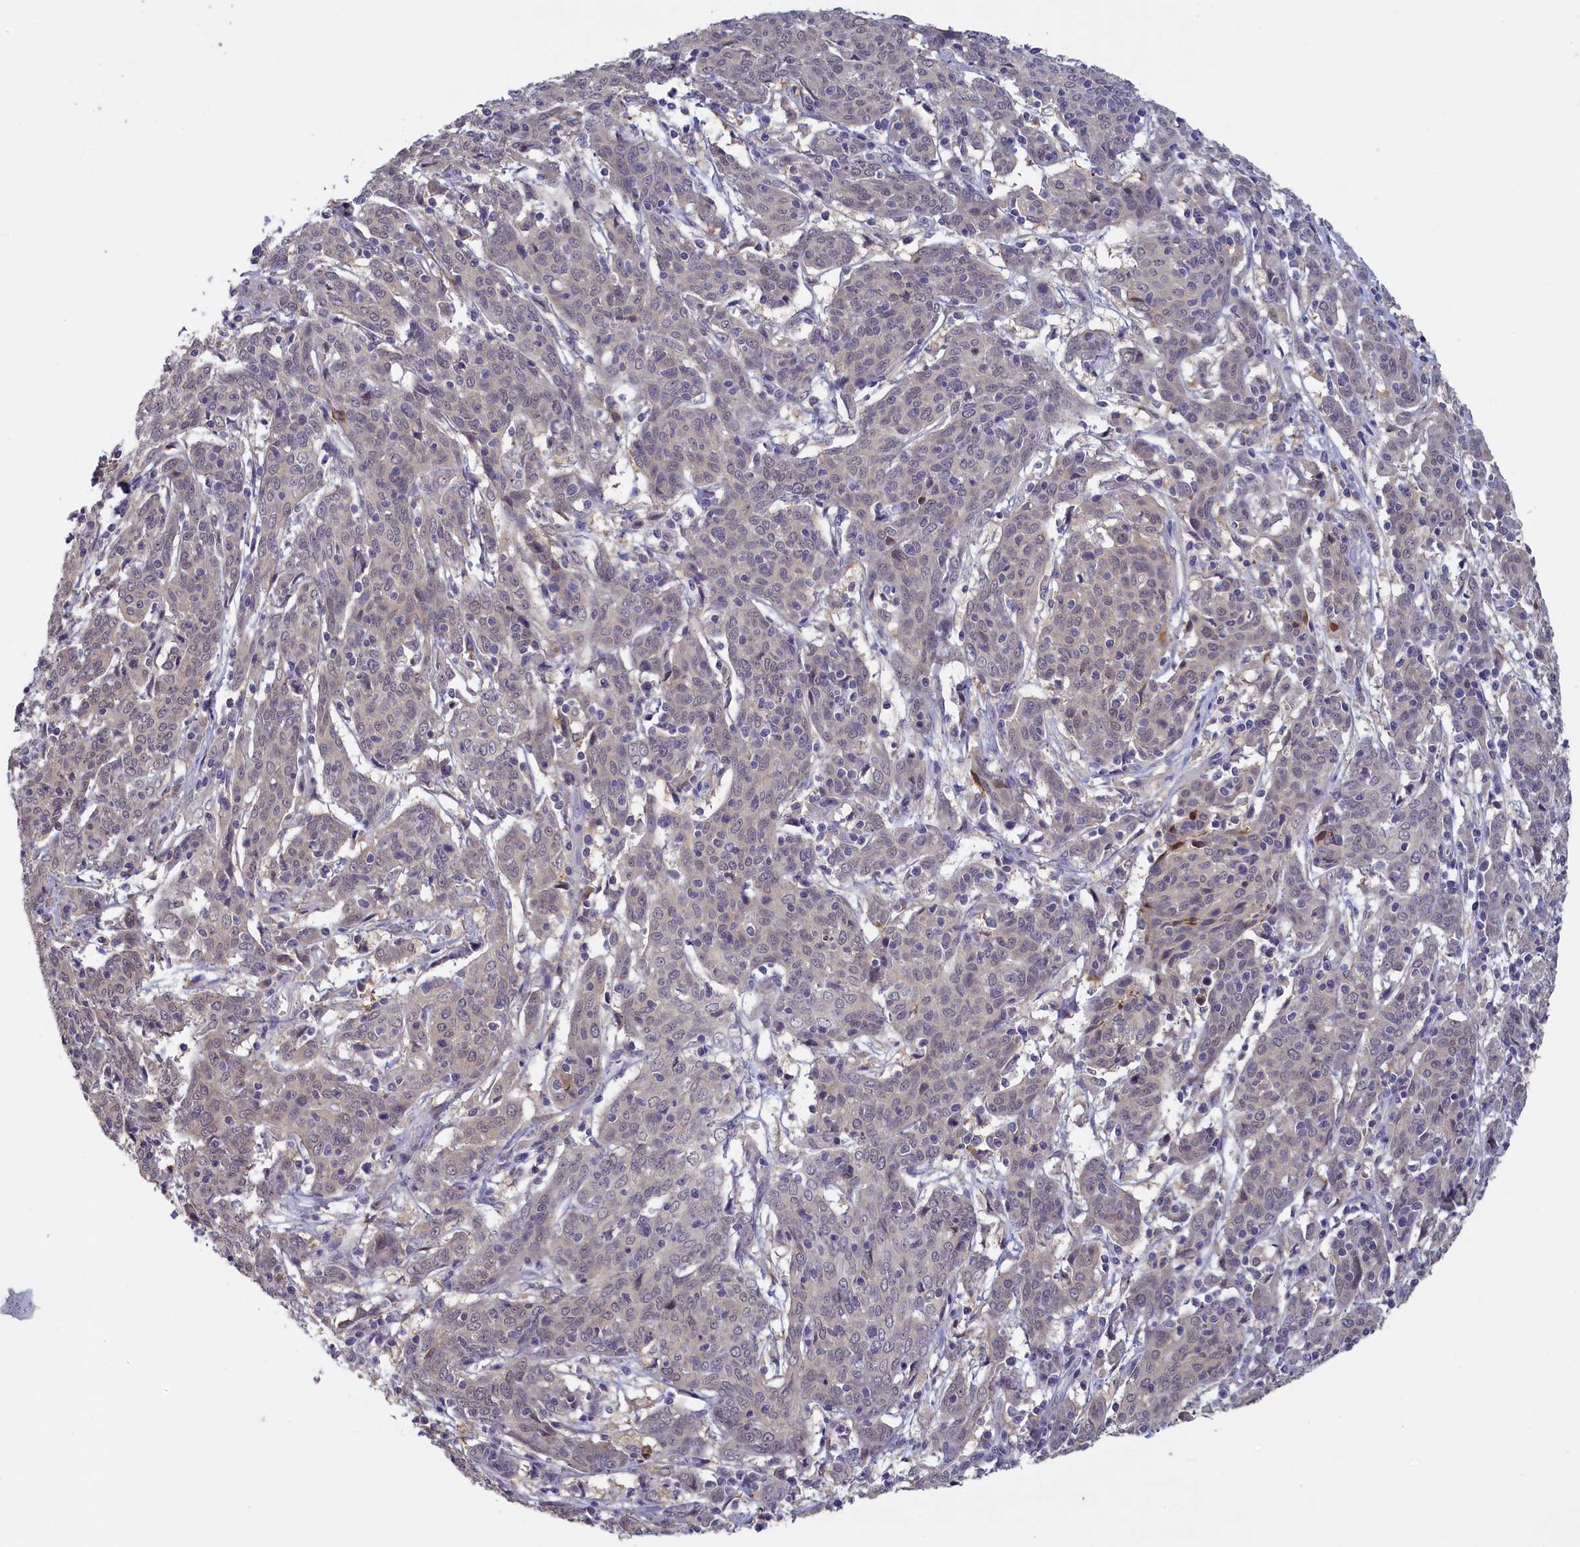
{"staining": {"intensity": "weak", "quantity": "<25%", "location": "cytoplasmic/membranous,nuclear"}, "tissue": "cervical cancer", "cell_type": "Tumor cells", "image_type": "cancer", "snomed": [{"axis": "morphology", "description": "Squamous cell carcinoma, NOS"}, {"axis": "topography", "description": "Cervix"}], "caption": "Immunohistochemistry of human cervical cancer exhibits no expression in tumor cells.", "gene": "UCHL3", "patient": {"sex": "female", "age": 67}}